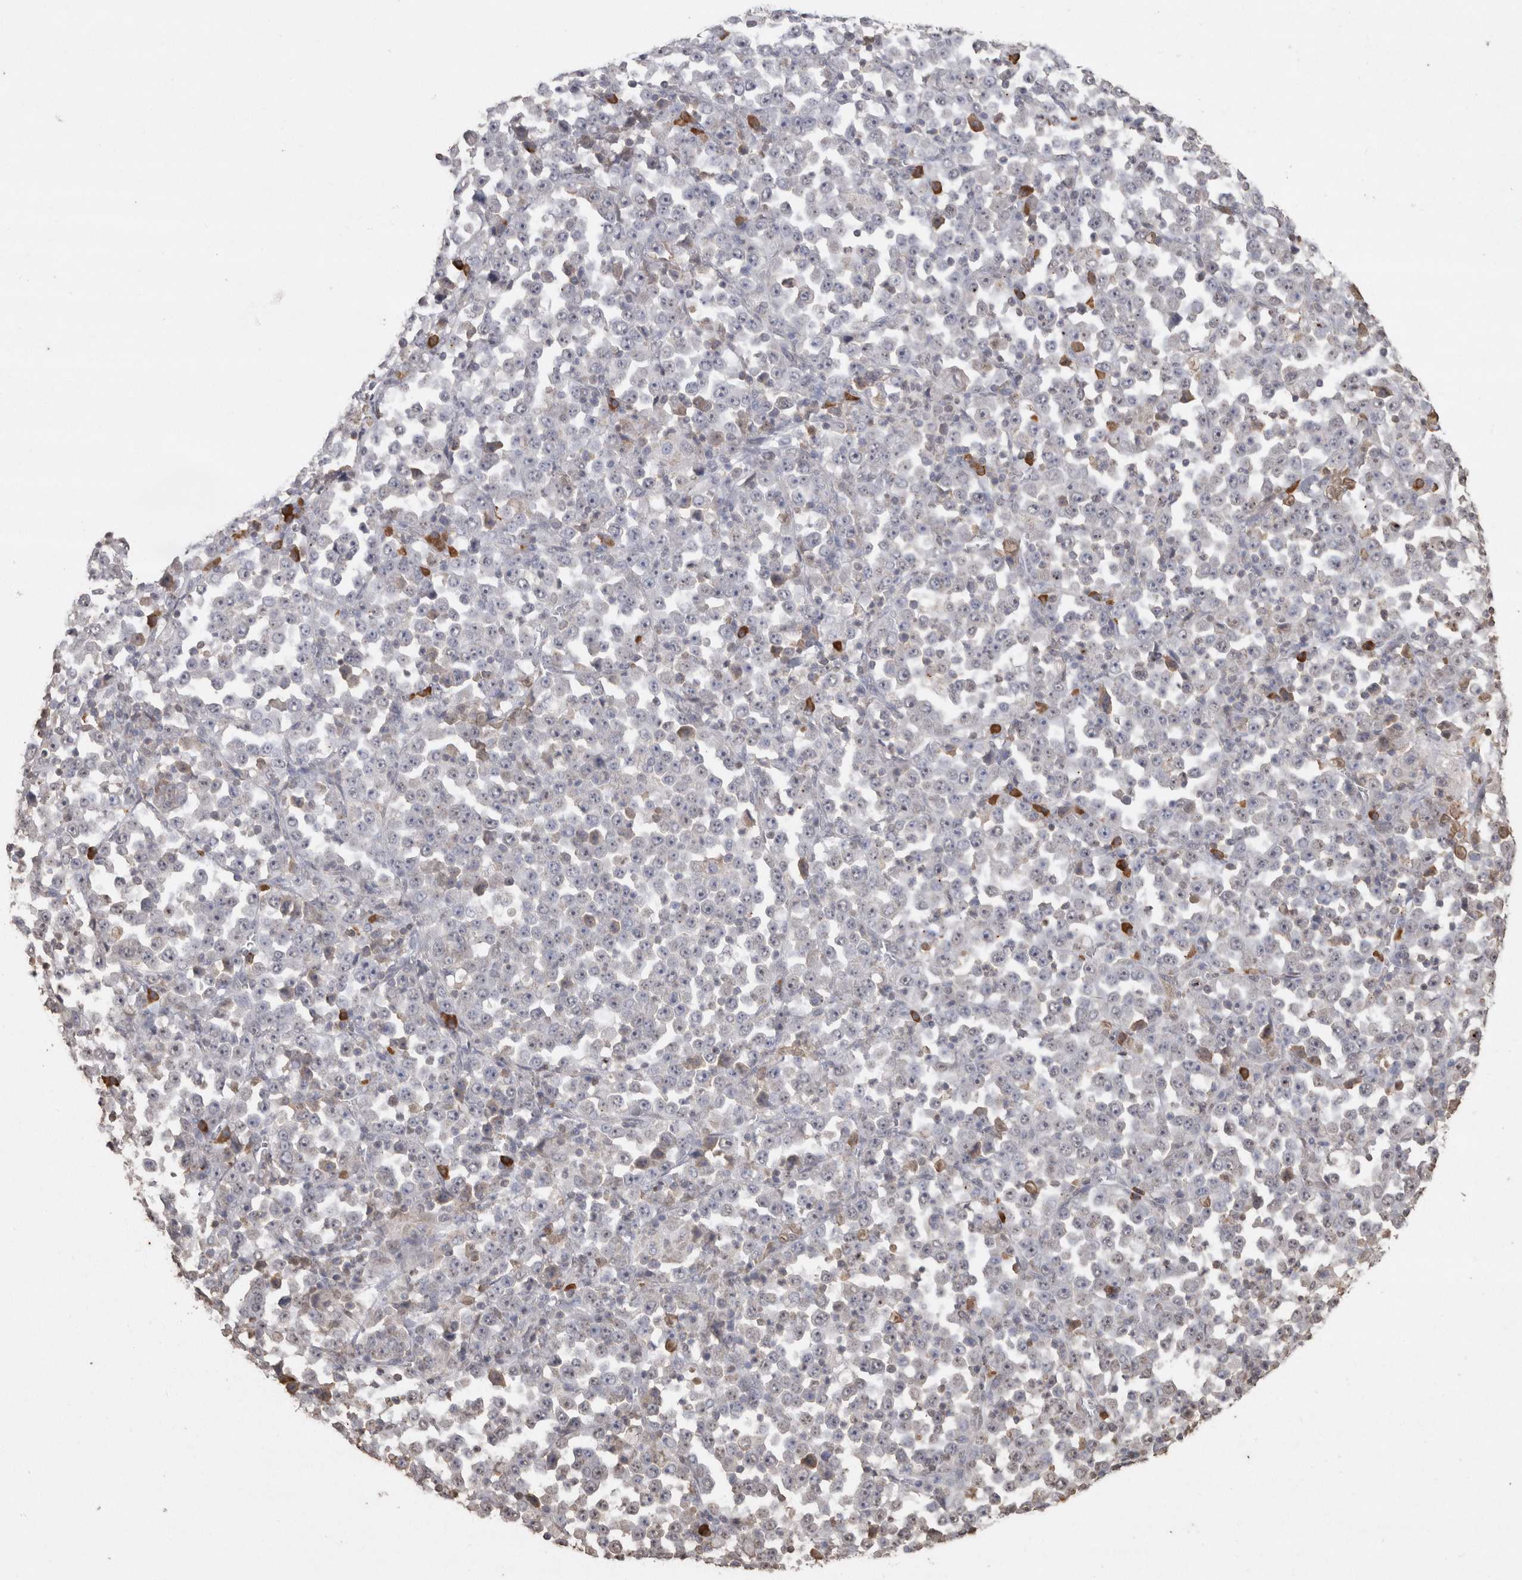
{"staining": {"intensity": "negative", "quantity": "none", "location": "none"}, "tissue": "stomach cancer", "cell_type": "Tumor cells", "image_type": "cancer", "snomed": [{"axis": "morphology", "description": "Normal tissue, NOS"}, {"axis": "morphology", "description": "Adenocarcinoma, NOS"}, {"axis": "topography", "description": "Stomach, upper"}, {"axis": "topography", "description": "Stomach"}], "caption": "Human adenocarcinoma (stomach) stained for a protein using IHC reveals no positivity in tumor cells.", "gene": "CRELD2", "patient": {"sex": "male", "age": 59}}